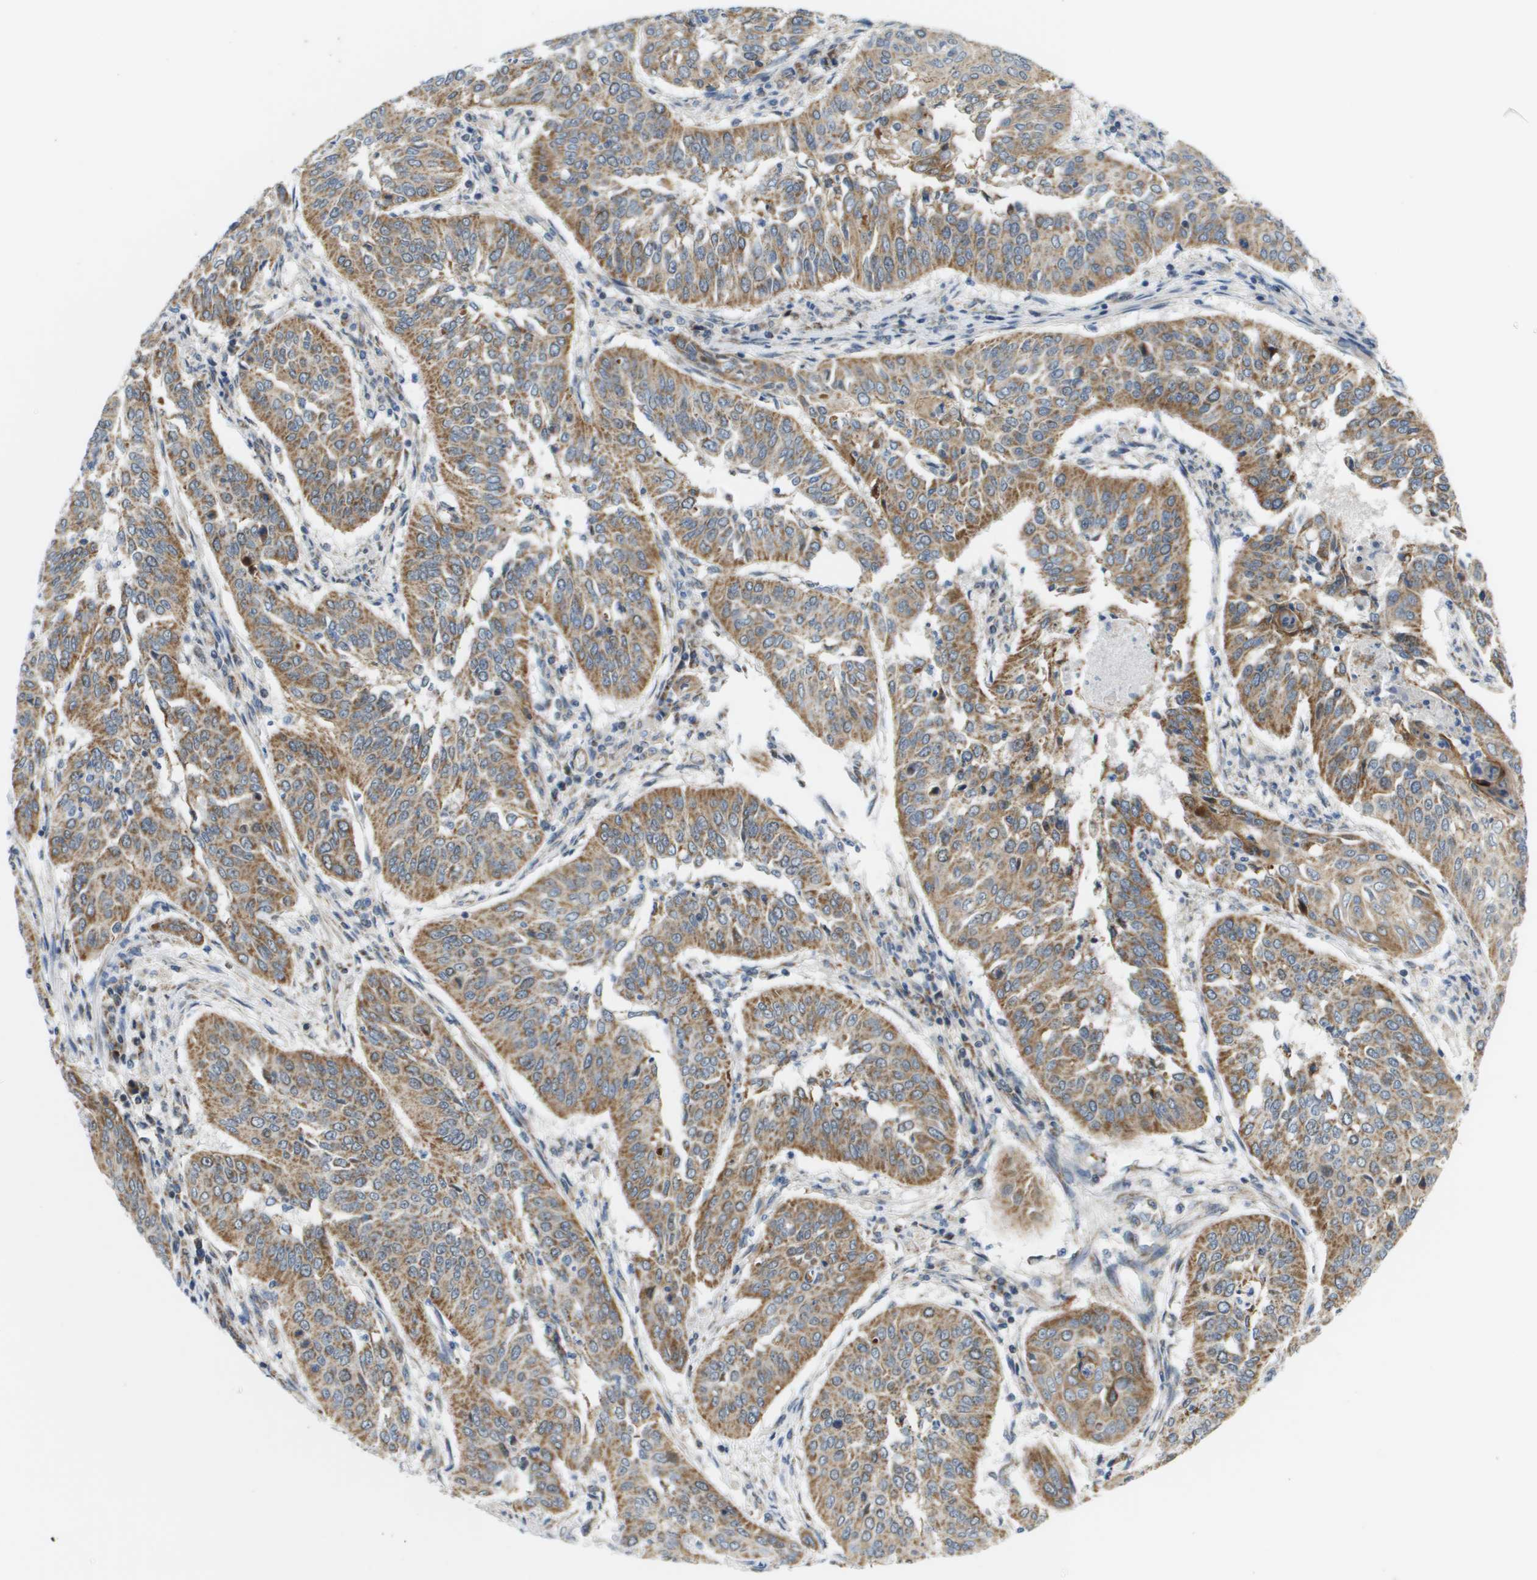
{"staining": {"intensity": "moderate", "quantity": ">75%", "location": "cytoplasmic/membranous"}, "tissue": "cervical cancer", "cell_type": "Tumor cells", "image_type": "cancer", "snomed": [{"axis": "morphology", "description": "Normal tissue, NOS"}, {"axis": "morphology", "description": "Squamous cell carcinoma, NOS"}, {"axis": "topography", "description": "Cervix"}], "caption": "Cervical squamous cell carcinoma stained with DAB (3,3'-diaminobenzidine) IHC demonstrates medium levels of moderate cytoplasmic/membranous expression in about >75% of tumor cells.", "gene": "KRT23", "patient": {"sex": "female", "age": 39}}